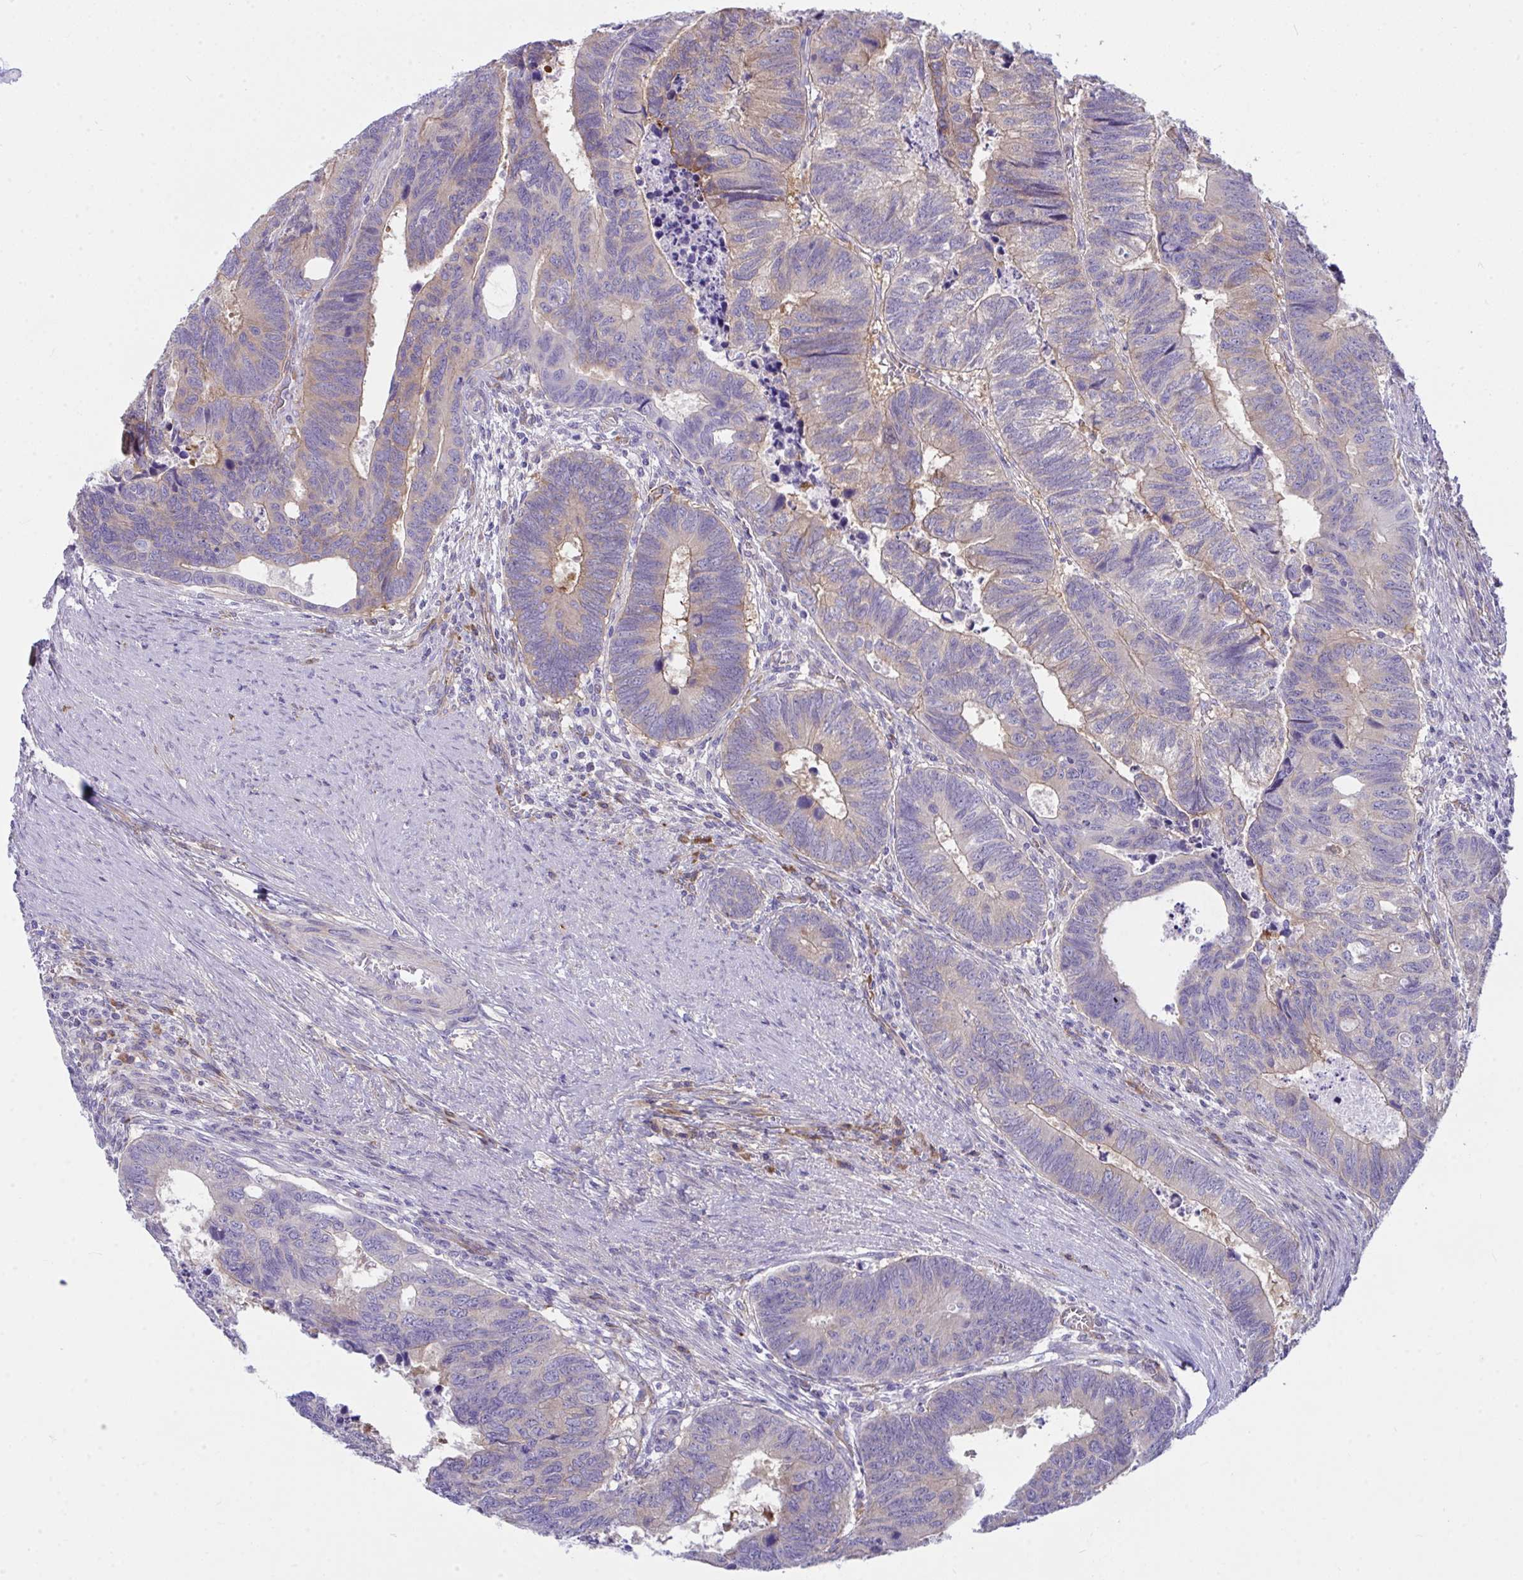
{"staining": {"intensity": "moderate", "quantity": "<25%", "location": "cytoplasmic/membranous"}, "tissue": "colorectal cancer", "cell_type": "Tumor cells", "image_type": "cancer", "snomed": [{"axis": "morphology", "description": "Adenocarcinoma, NOS"}, {"axis": "topography", "description": "Colon"}], "caption": "DAB (3,3'-diaminobenzidine) immunohistochemical staining of adenocarcinoma (colorectal) shows moderate cytoplasmic/membranous protein staining in approximately <25% of tumor cells.", "gene": "GAB1", "patient": {"sex": "male", "age": 62}}